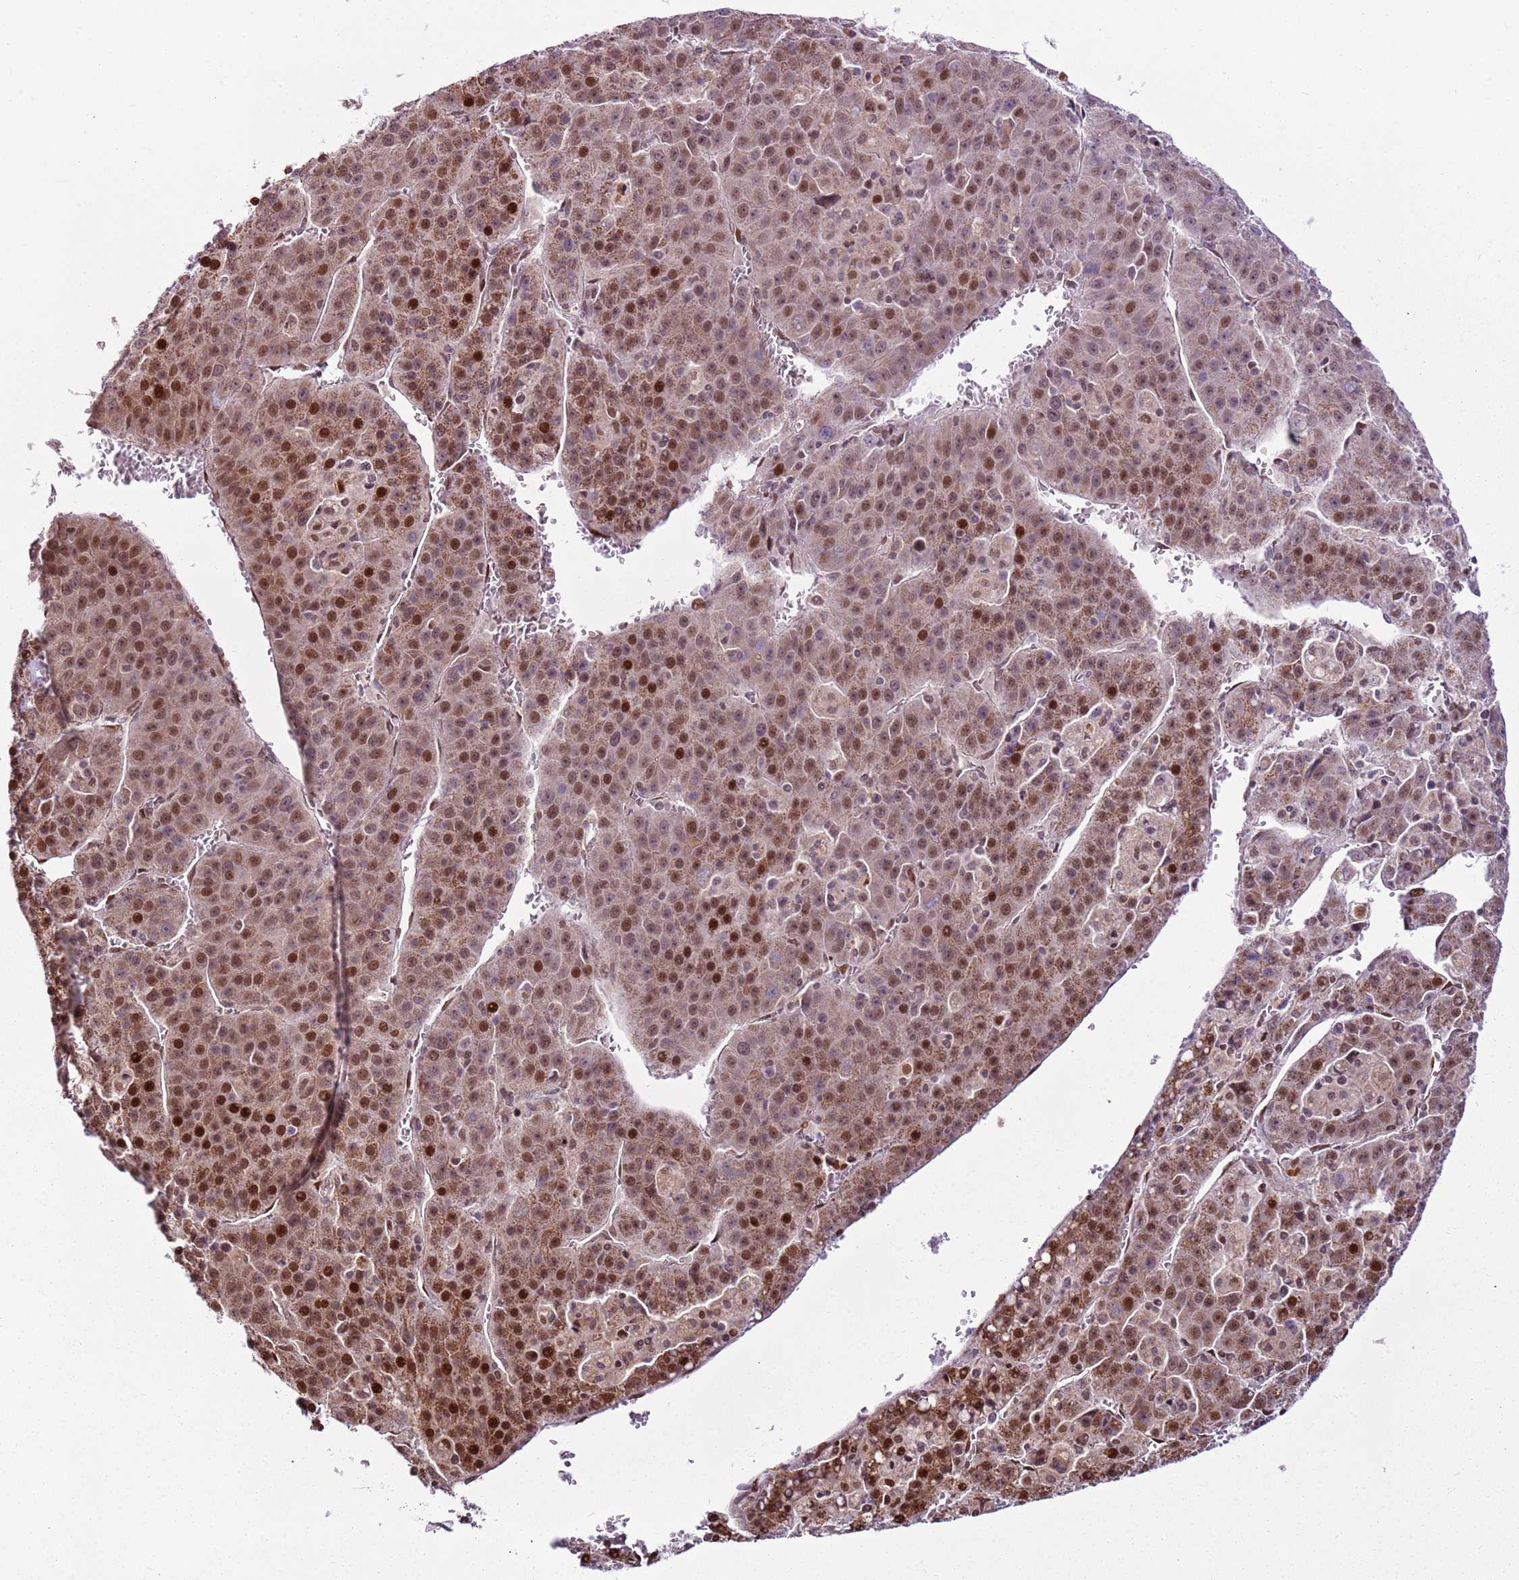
{"staining": {"intensity": "moderate", "quantity": ">75%", "location": "cytoplasmic/membranous,nuclear"}, "tissue": "liver cancer", "cell_type": "Tumor cells", "image_type": "cancer", "snomed": [{"axis": "morphology", "description": "Carcinoma, Hepatocellular, NOS"}, {"axis": "topography", "description": "Liver"}], "caption": "Immunohistochemistry (IHC) micrograph of human liver hepatocellular carcinoma stained for a protein (brown), which shows medium levels of moderate cytoplasmic/membranous and nuclear staining in approximately >75% of tumor cells.", "gene": "PCTP", "patient": {"sex": "female", "age": 53}}